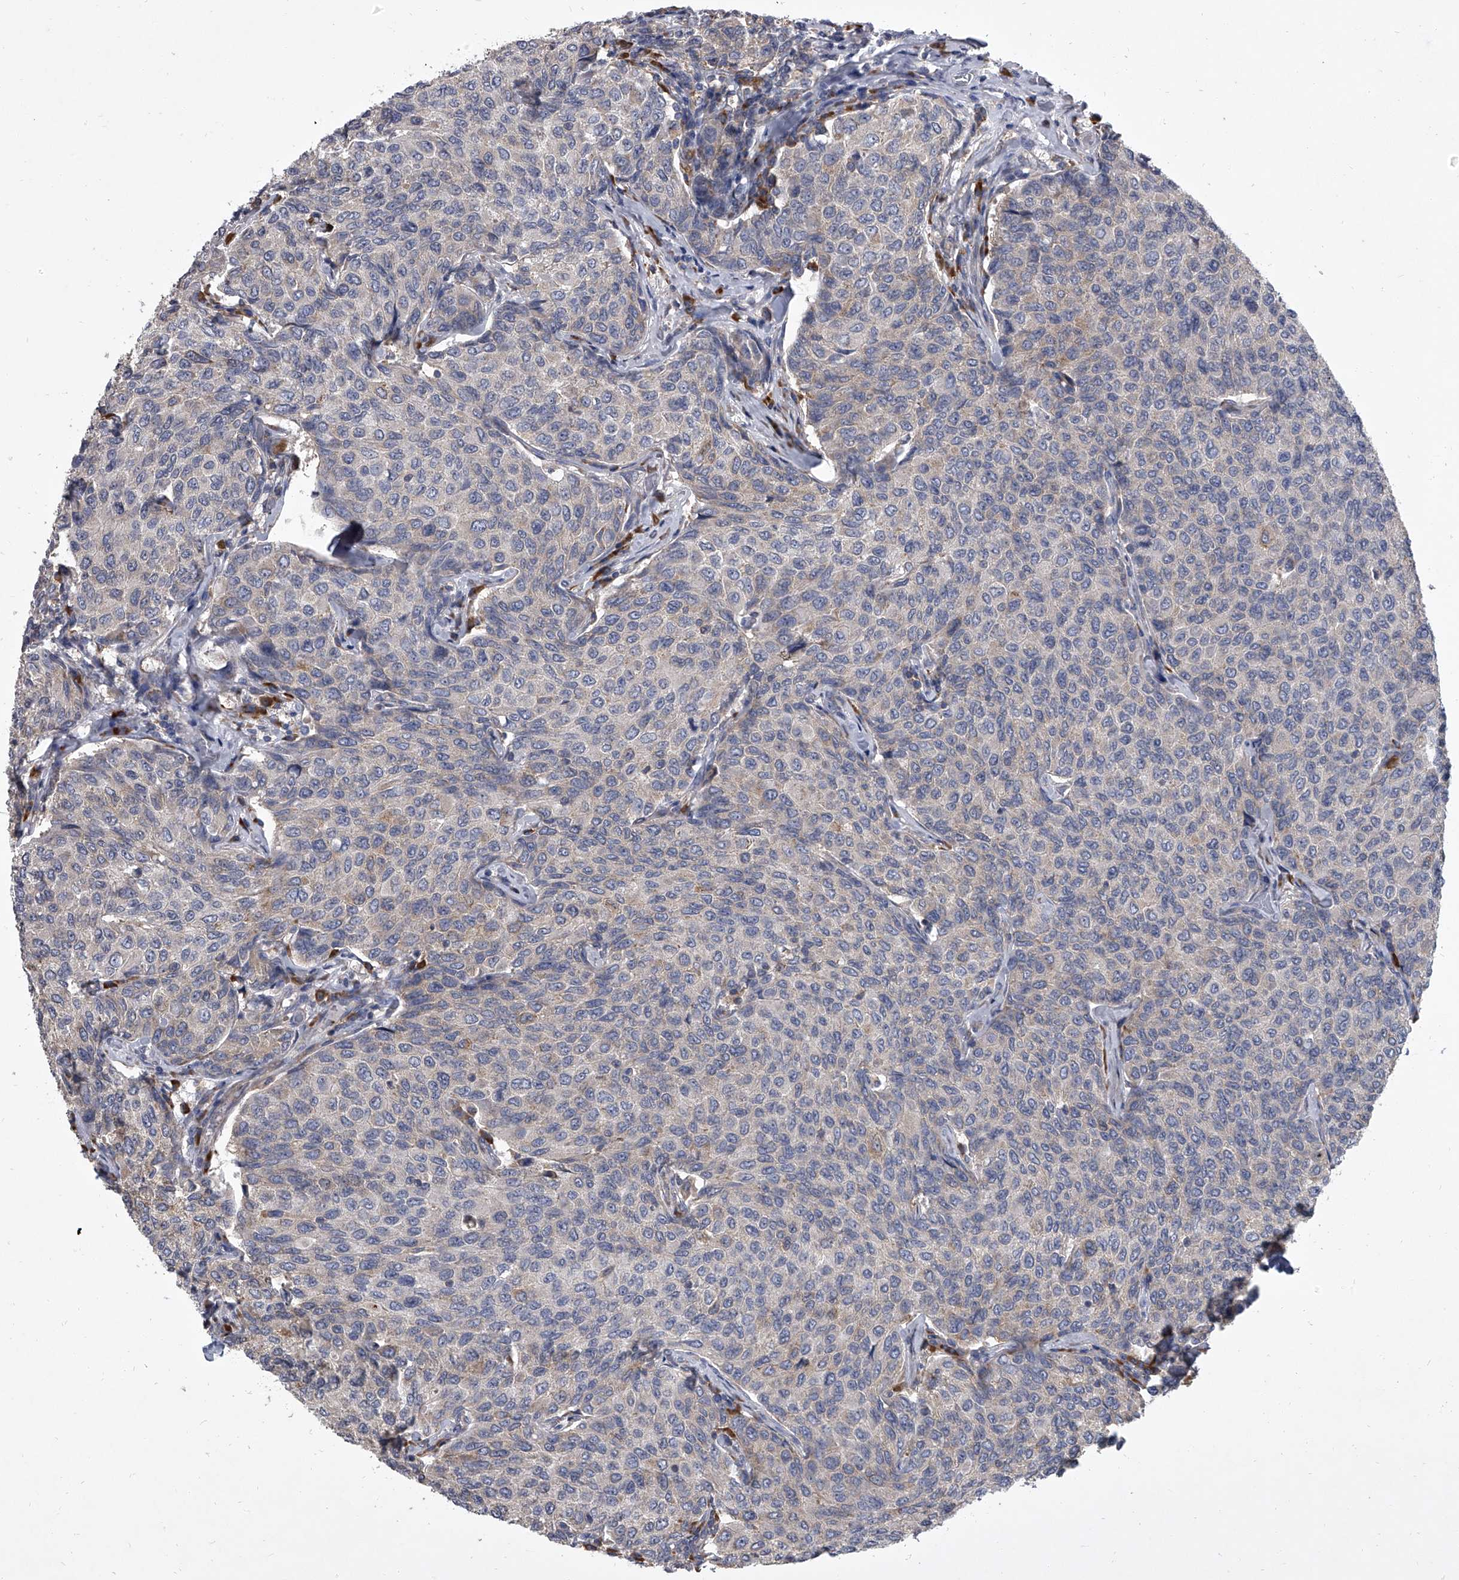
{"staining": {"intensity": "negative", "quantity": "none", "location": "none"}, "tissue": "breast cancer", "cell_type": "Tumor cells", "image_type": "cancer", "snomed": [{"axis": "morphology", "description": "Duct carcinoma"}, {"axis": "topography", "description": "Breast"}], "caption": "A micrograph of breast cancer stained for a protein exhibits no brown staining in tumor cells.", "gene": "EIF2S2", "patient": {"sex": "female", "age": 55}}